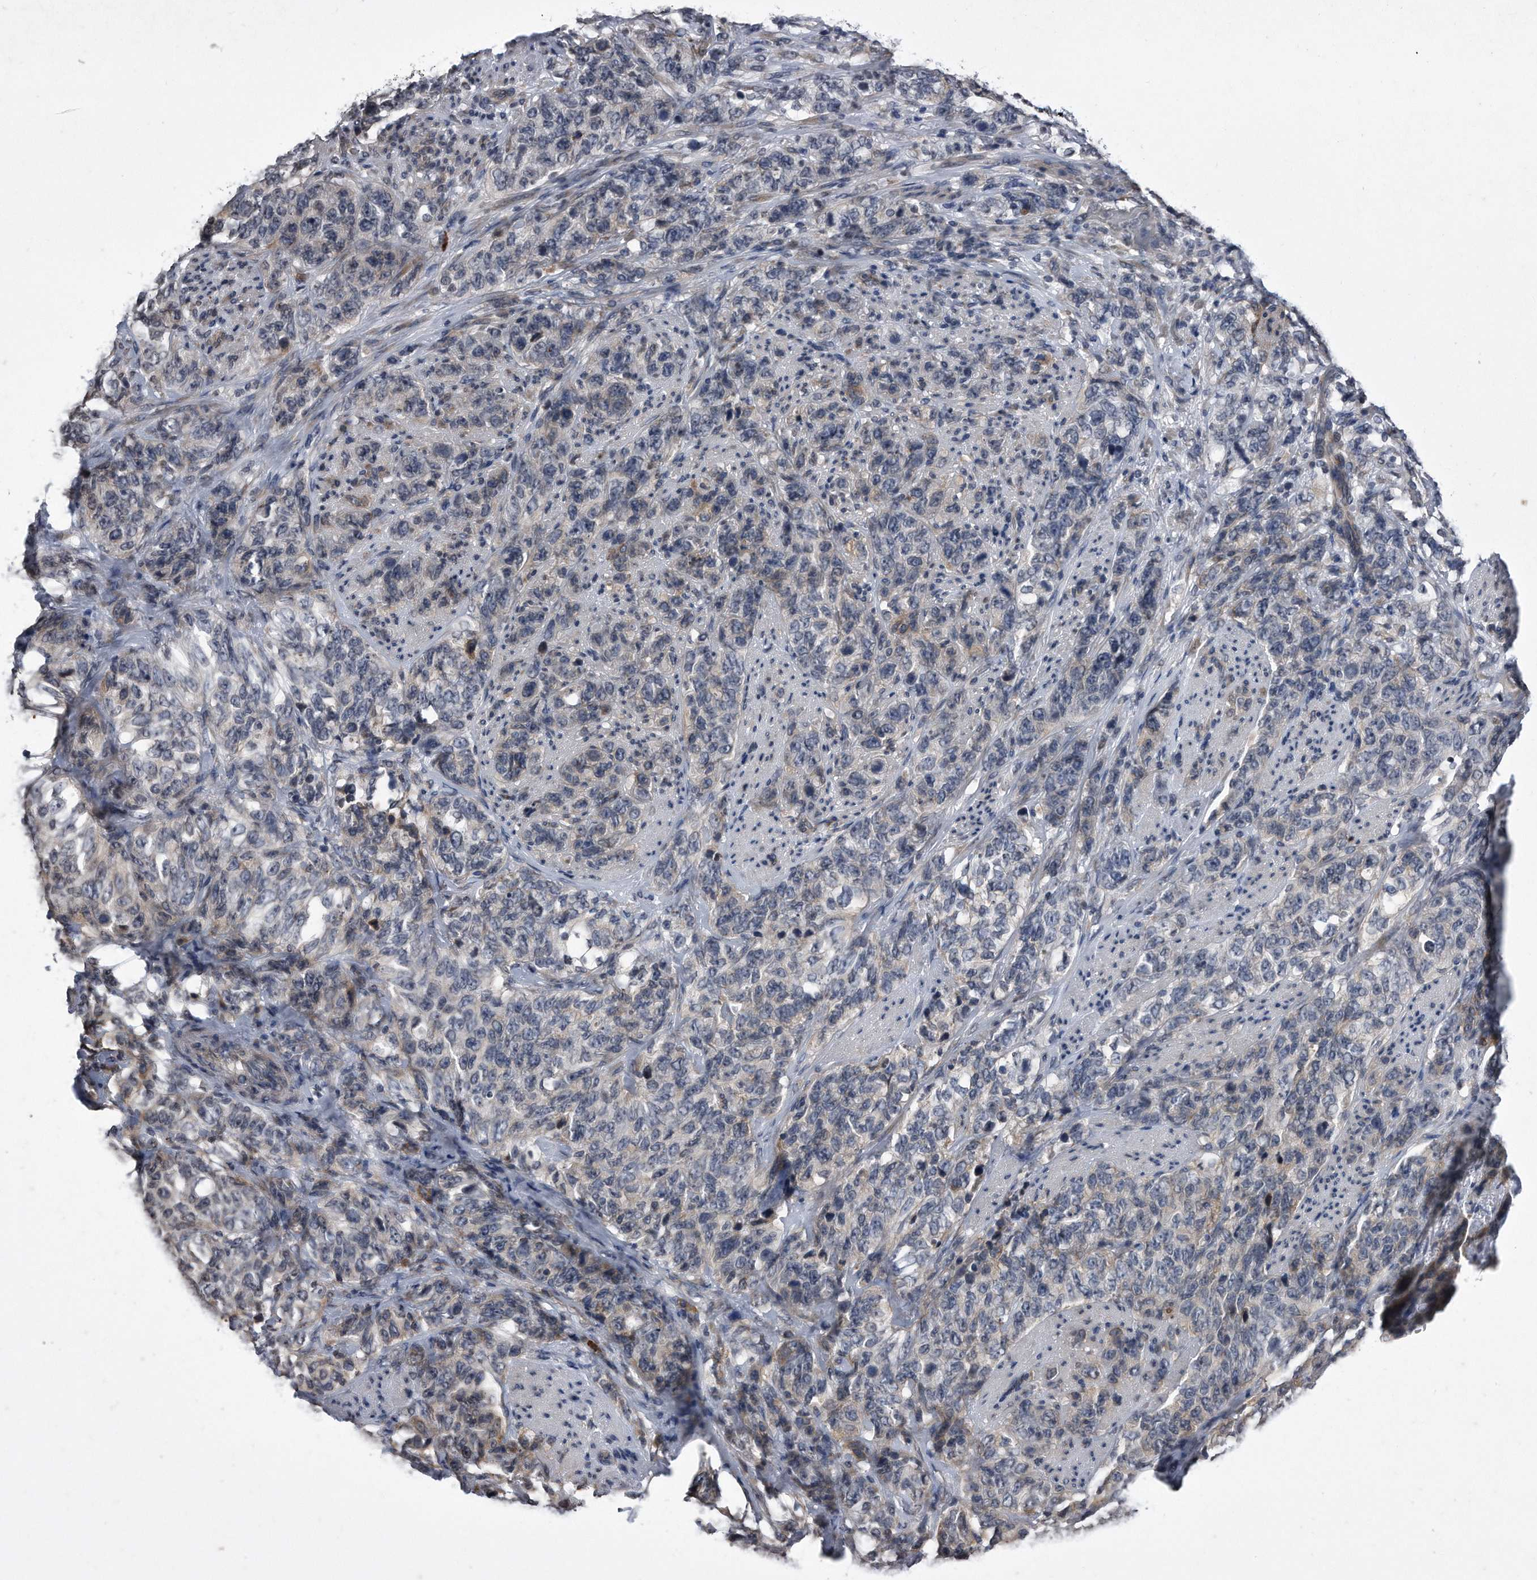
{"staining": {"intensity": "weak", "quantity": "<25%", "location": "cytoplasmic/membranous"}, "tissue": "stomach cancer", "cell_type": "Tumor cells", "image_type": "cancer", "snomed": [{"axis": "morphology", "description": "Adenocarcinoma, NOS"}, {"axis": "topography", "description": "Stomach"}], "caption": "Stomach cancer (adenocarcinoma) was stained to show a protein in brown. There is no significant expression in tumor cells.", "gene": "DAB1", "patient": {"sex": "male", "age": 48}}